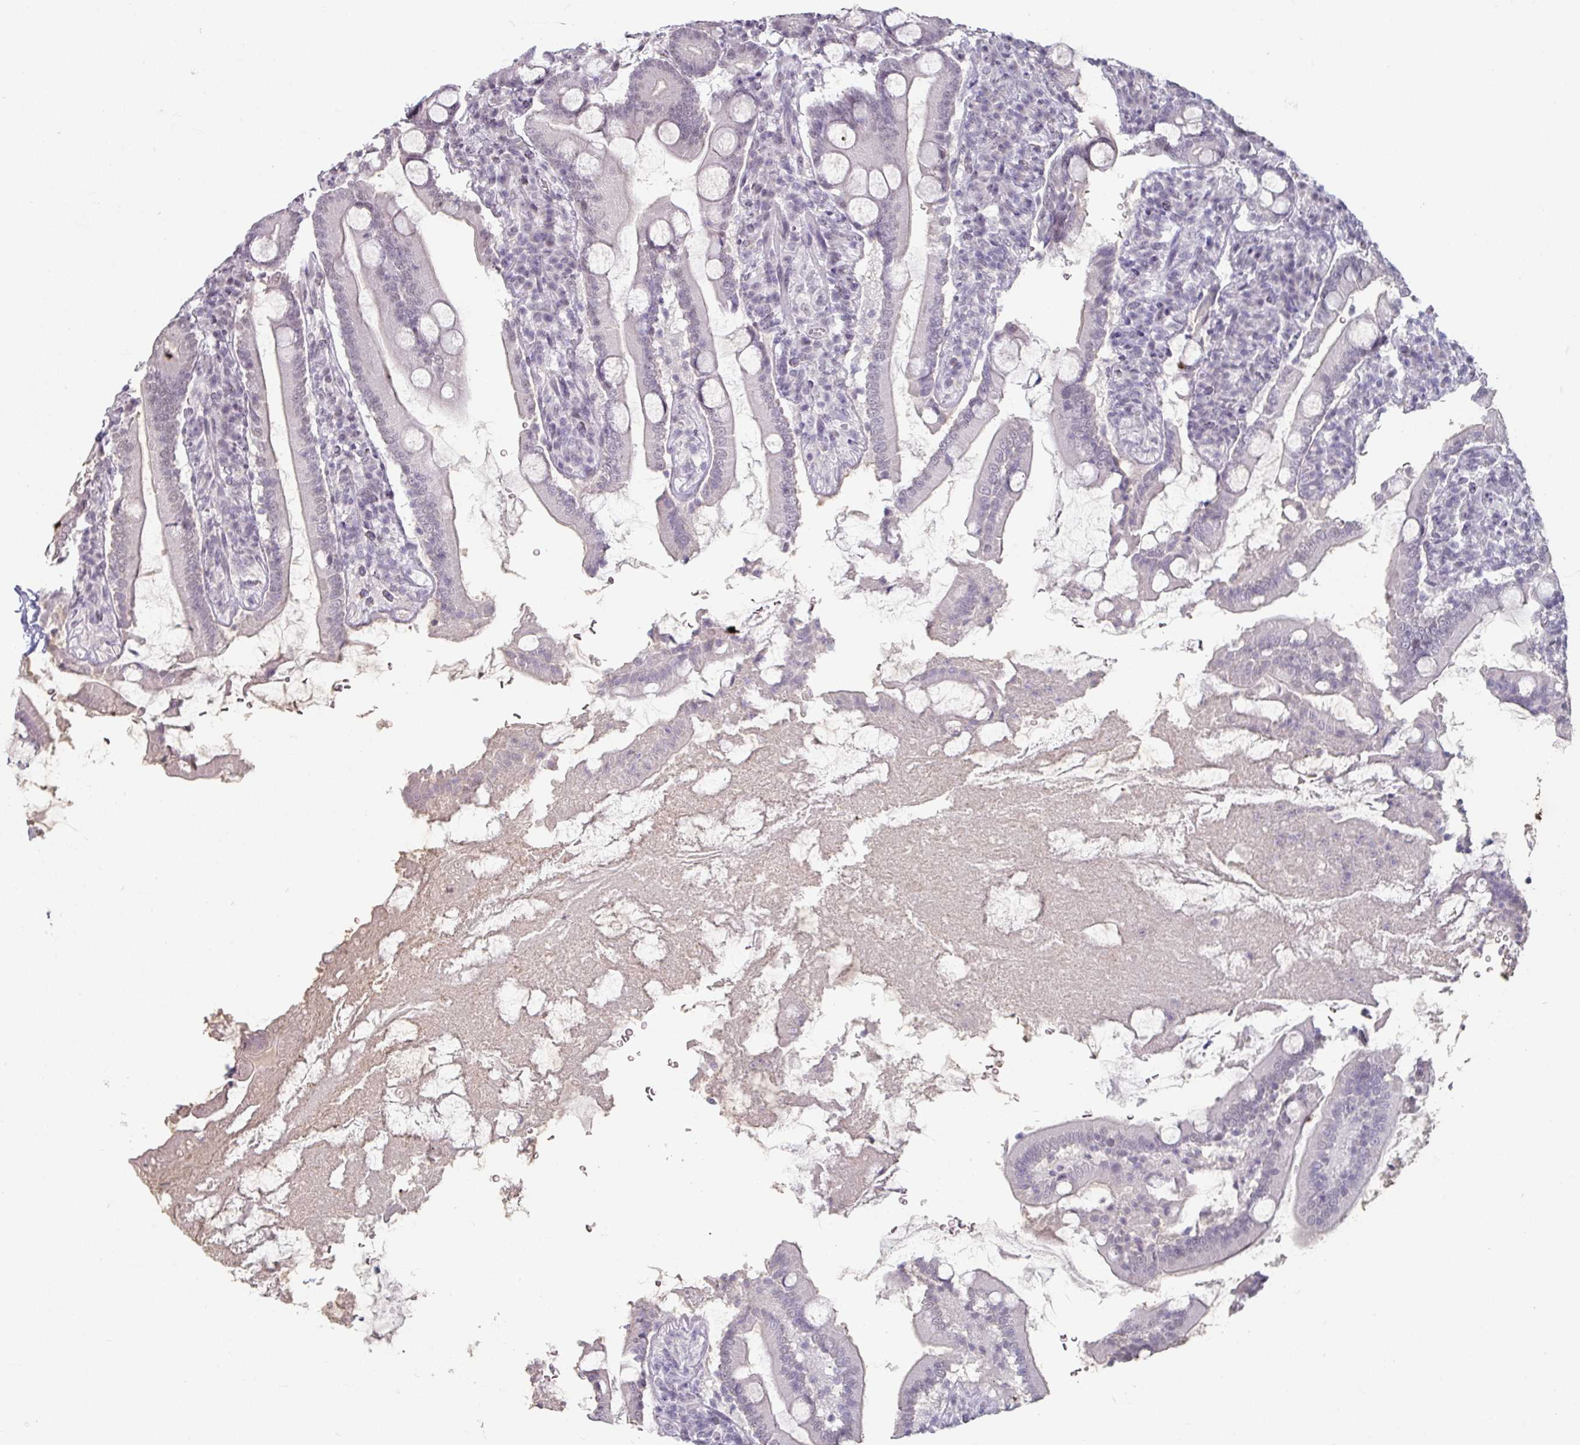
{"staining": {"intensity": "negative", "quantity": "none", "location": "none"}, "tissue": "duodenum", "cell_type": "Glandular cells", "image_type": "normal", "snomed": [{"axis": "morphology", "description": "Normal tissue, NOS"}, {"axis": "topography", "description": "Duodenum"}], "caption": "High magnification brightfield microscopy of normal duodenum stained with DAB (3,3'-diaminobenzidine) (brown) and counterstained with hematoxylin (blue): glandular cells show no significant expression. Brightfield microscopy of IHC stained with DAB (brown) and hematoxylin (blue), captured at high magnification.", "gene": "SPRR1A", "patient": {"sex": "male", "age": 35}}